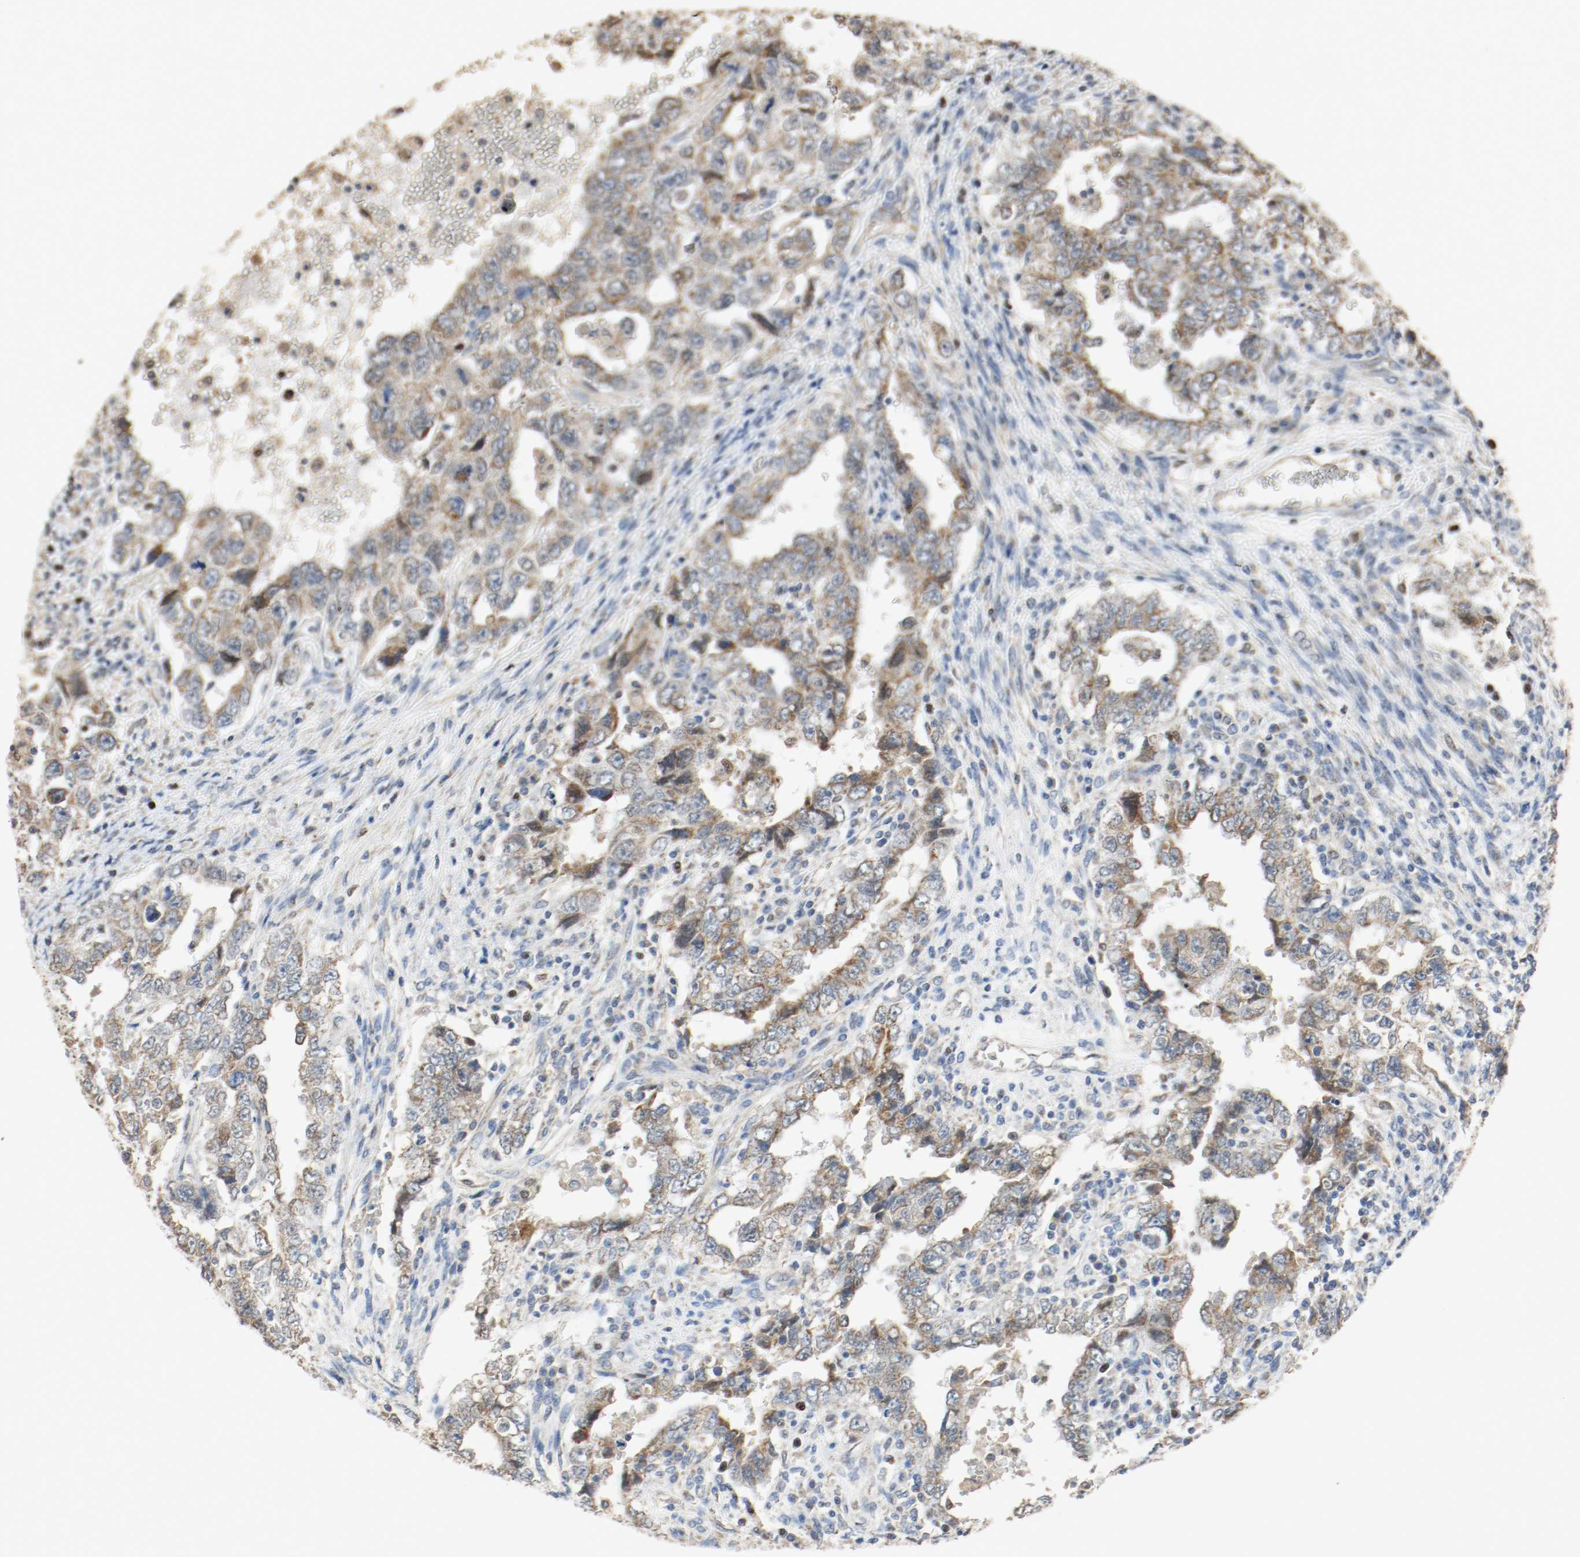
{"staining": {"intensity": "moderate", "quantity": ">75%", "location": "cytoplasmic/membranous"}, "tissue": "testis cancer", "cell_type": "Tumor cells", "image_type": "cancer", "snomed": [{"axis": "morphology", "description": "Carcinoma, Embryonal, NOS"}, {"axis": "topography", "description": "Testis"}], "caption": "Protein analysis of testis cancer tissue reveals moderate cytoplasmic/membranous staining in approximately >75% of tumor cells. Nuclei are stained in blue.", "gene": "ALDH4A1", "patient": {"sex": "male", "age": 26}}